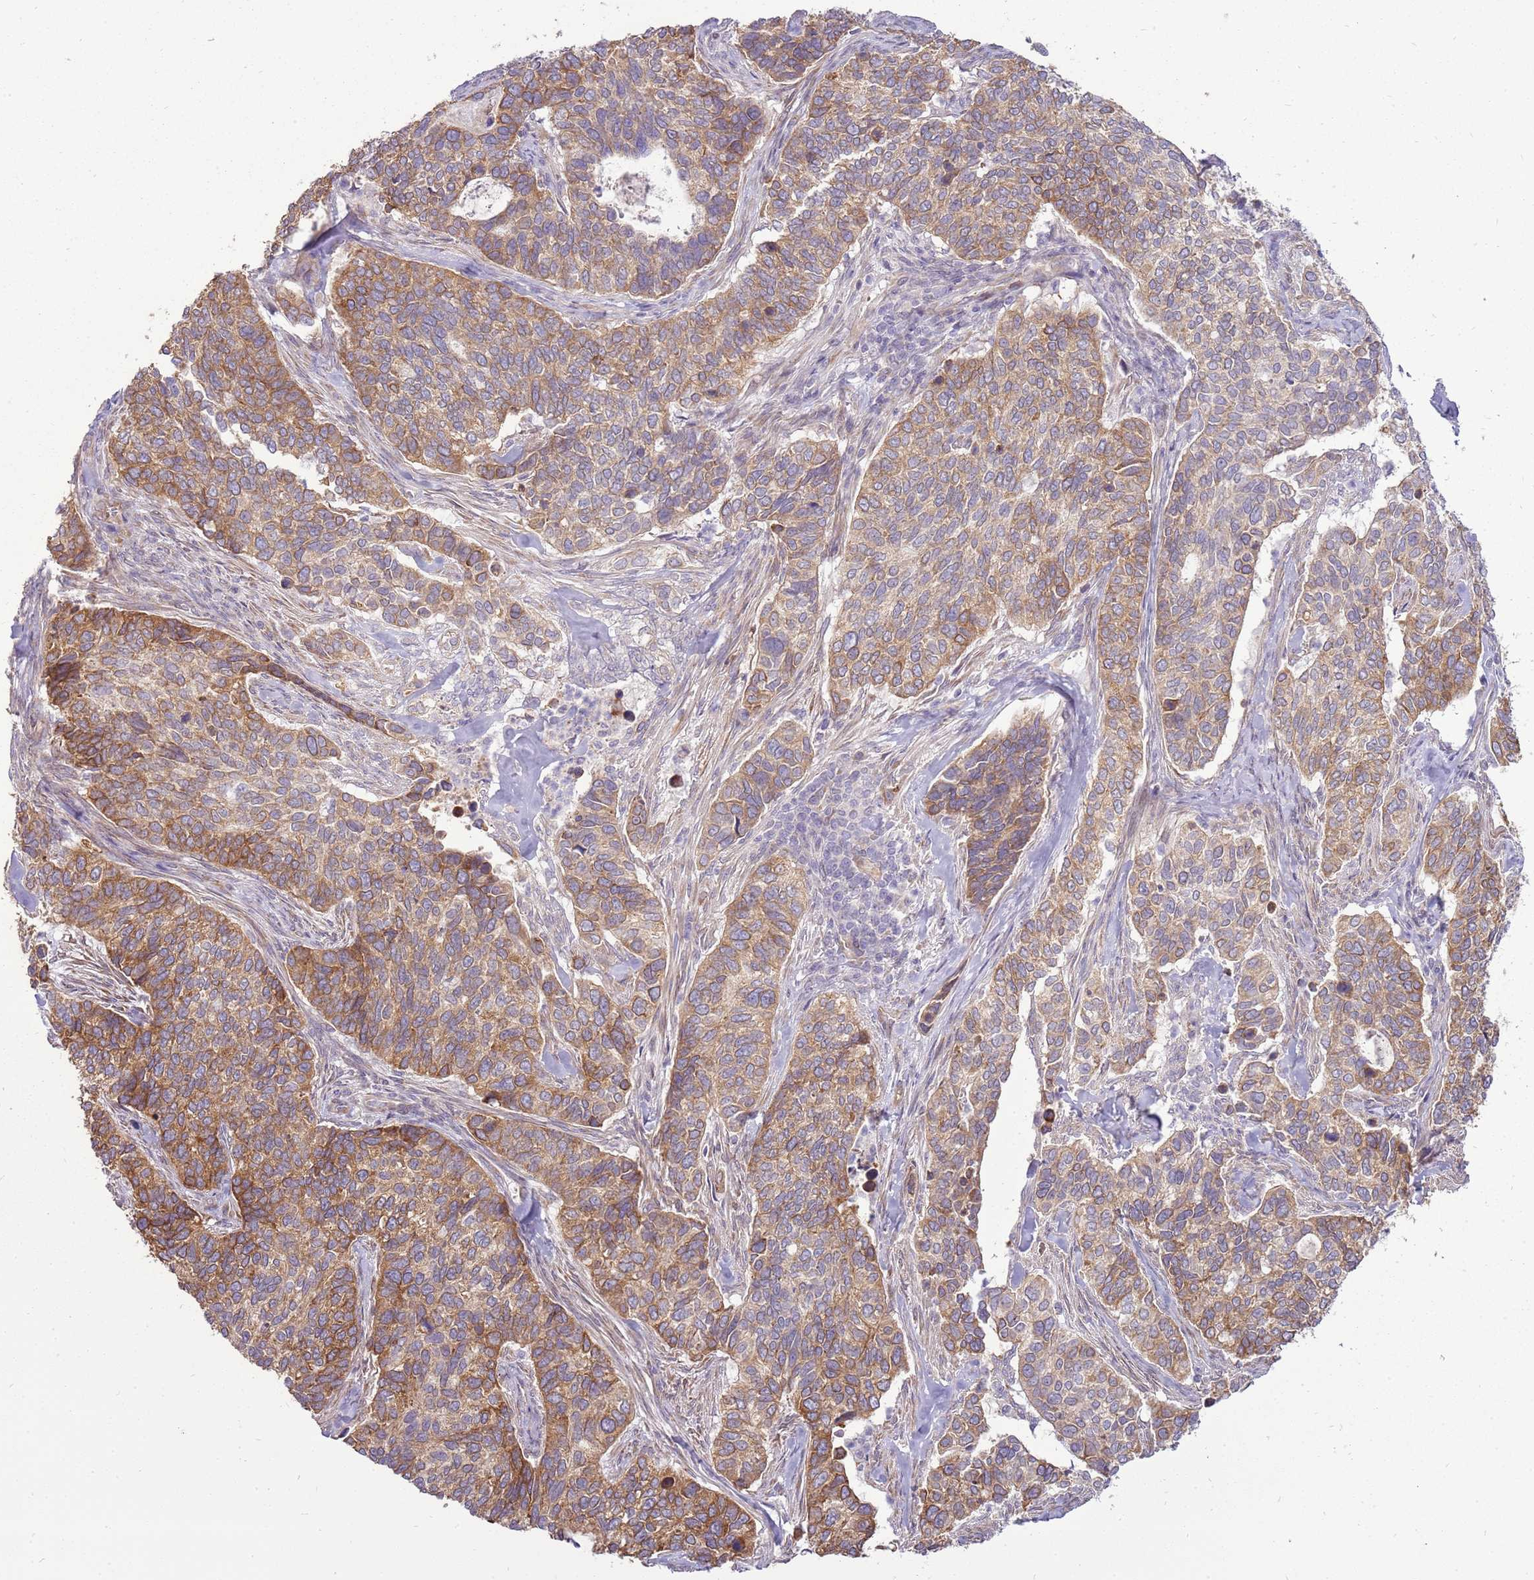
{"staining": {"intensity": "moderate", "quantity": ">75%", "location": "cytoplasmic/membranous"}, "tissue": "cervical cancer", "cell_type": "Tumor cells", "image_type": "cancer", "snomed": [{"axis": "morphology", "description": "Squamous cell carcinoma, NOS"}, {"axis": "topography", "description": "Cervix"}], "caption": "Human cervical squamous cell carcinoma stained with a brown dye reveals moderate cytoplasmic/membranous positive expression in about >75% of tumor cells.", "gene": "UGGT2", "patient": {"sex": "female", "age": 38}}